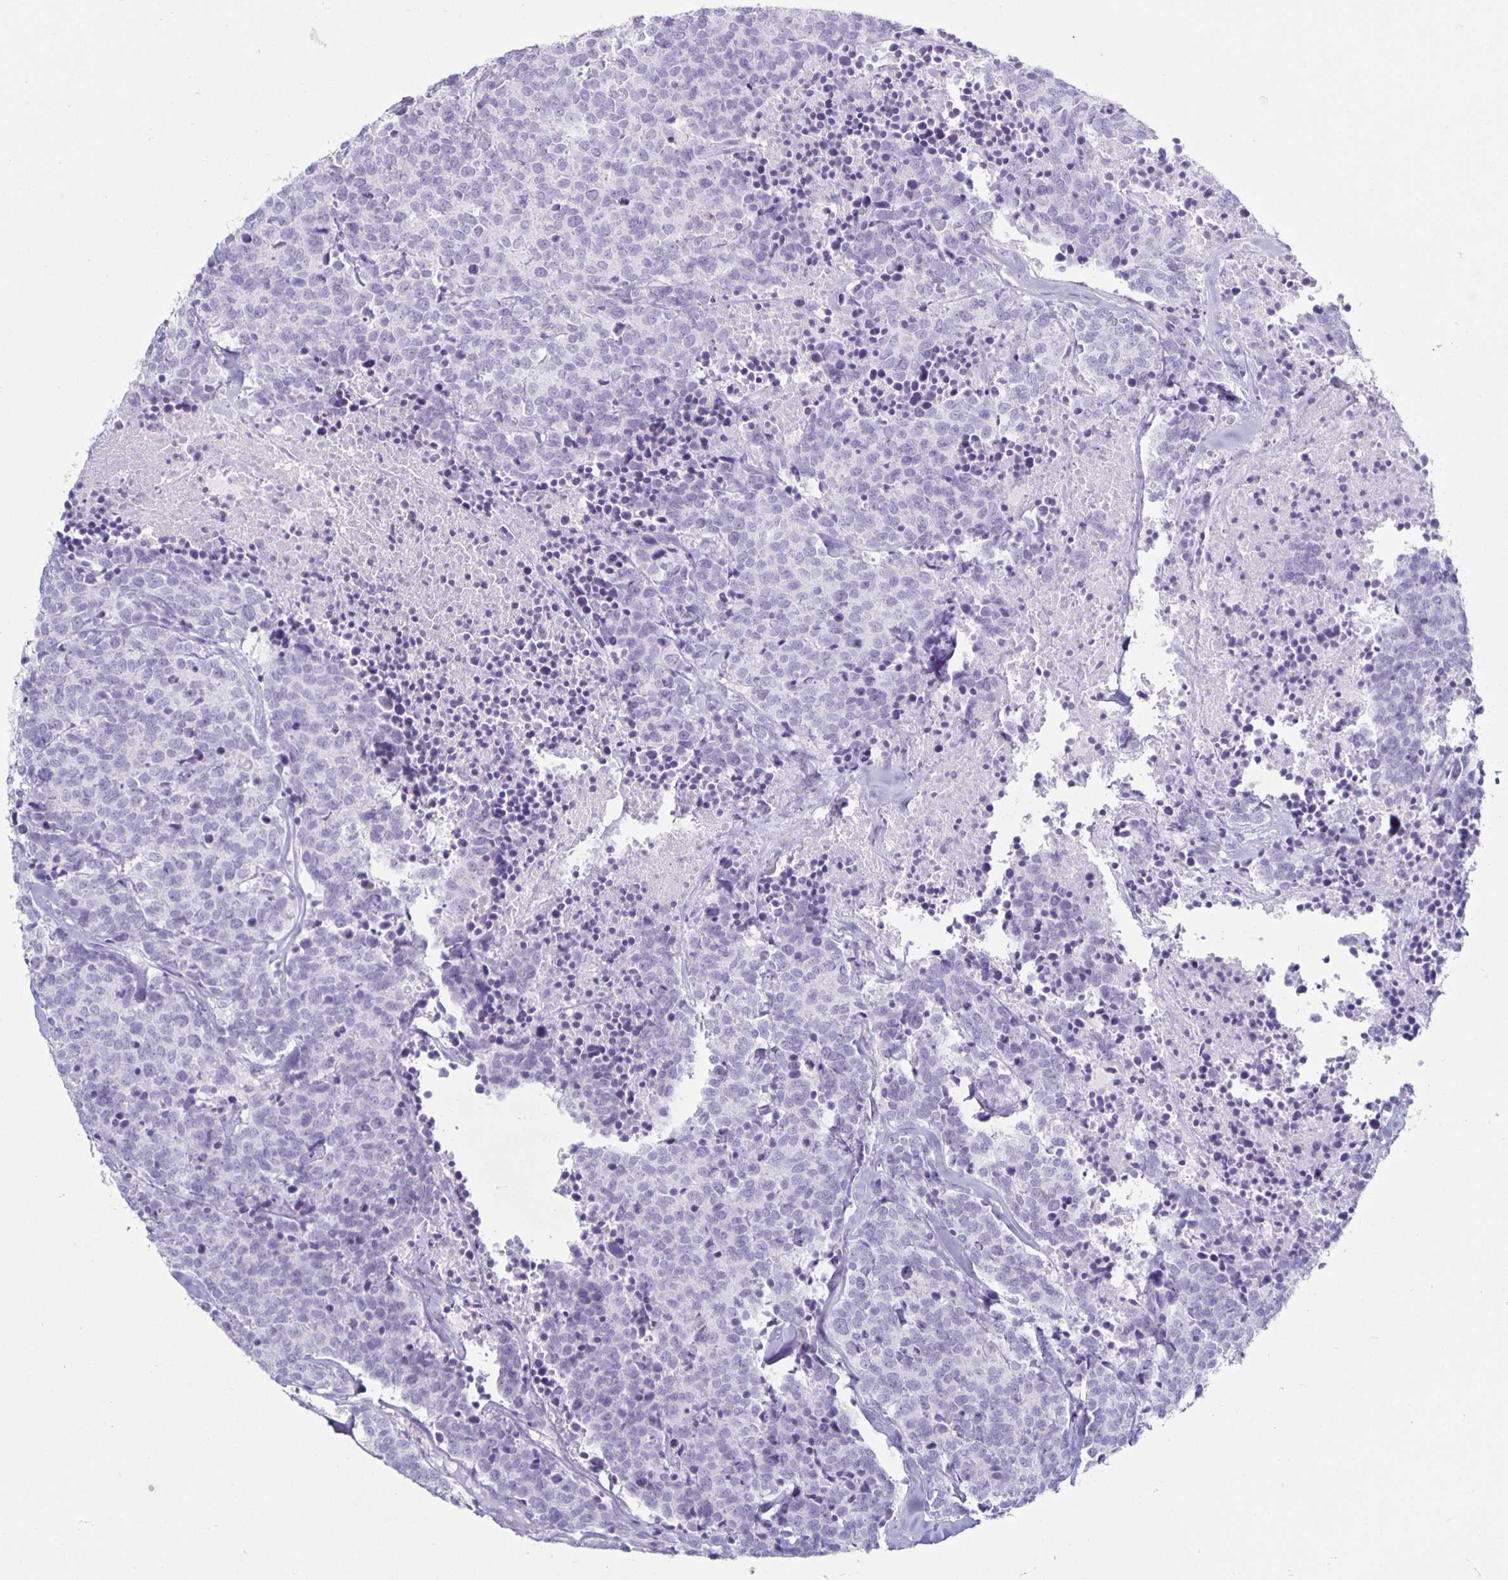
{"staining": {"intensity": "negative", "quantity": "none", "location": "none"}, "tissue": "carcinoid", "cell_type": "Tumor cells", "image_type": "cancer", "snomed": [{"axis": "morphology", "description": "Carcinoid, malignant, NOS"}, {"axis": "topography", "description": "Skin"}], "caption": "A histopathology image of malignant carcinoid stained for a protein demonstrates no brown staining in tumor cells.", "gene": "CT45A5", "patient": {"sex": "female", "age": 79}}